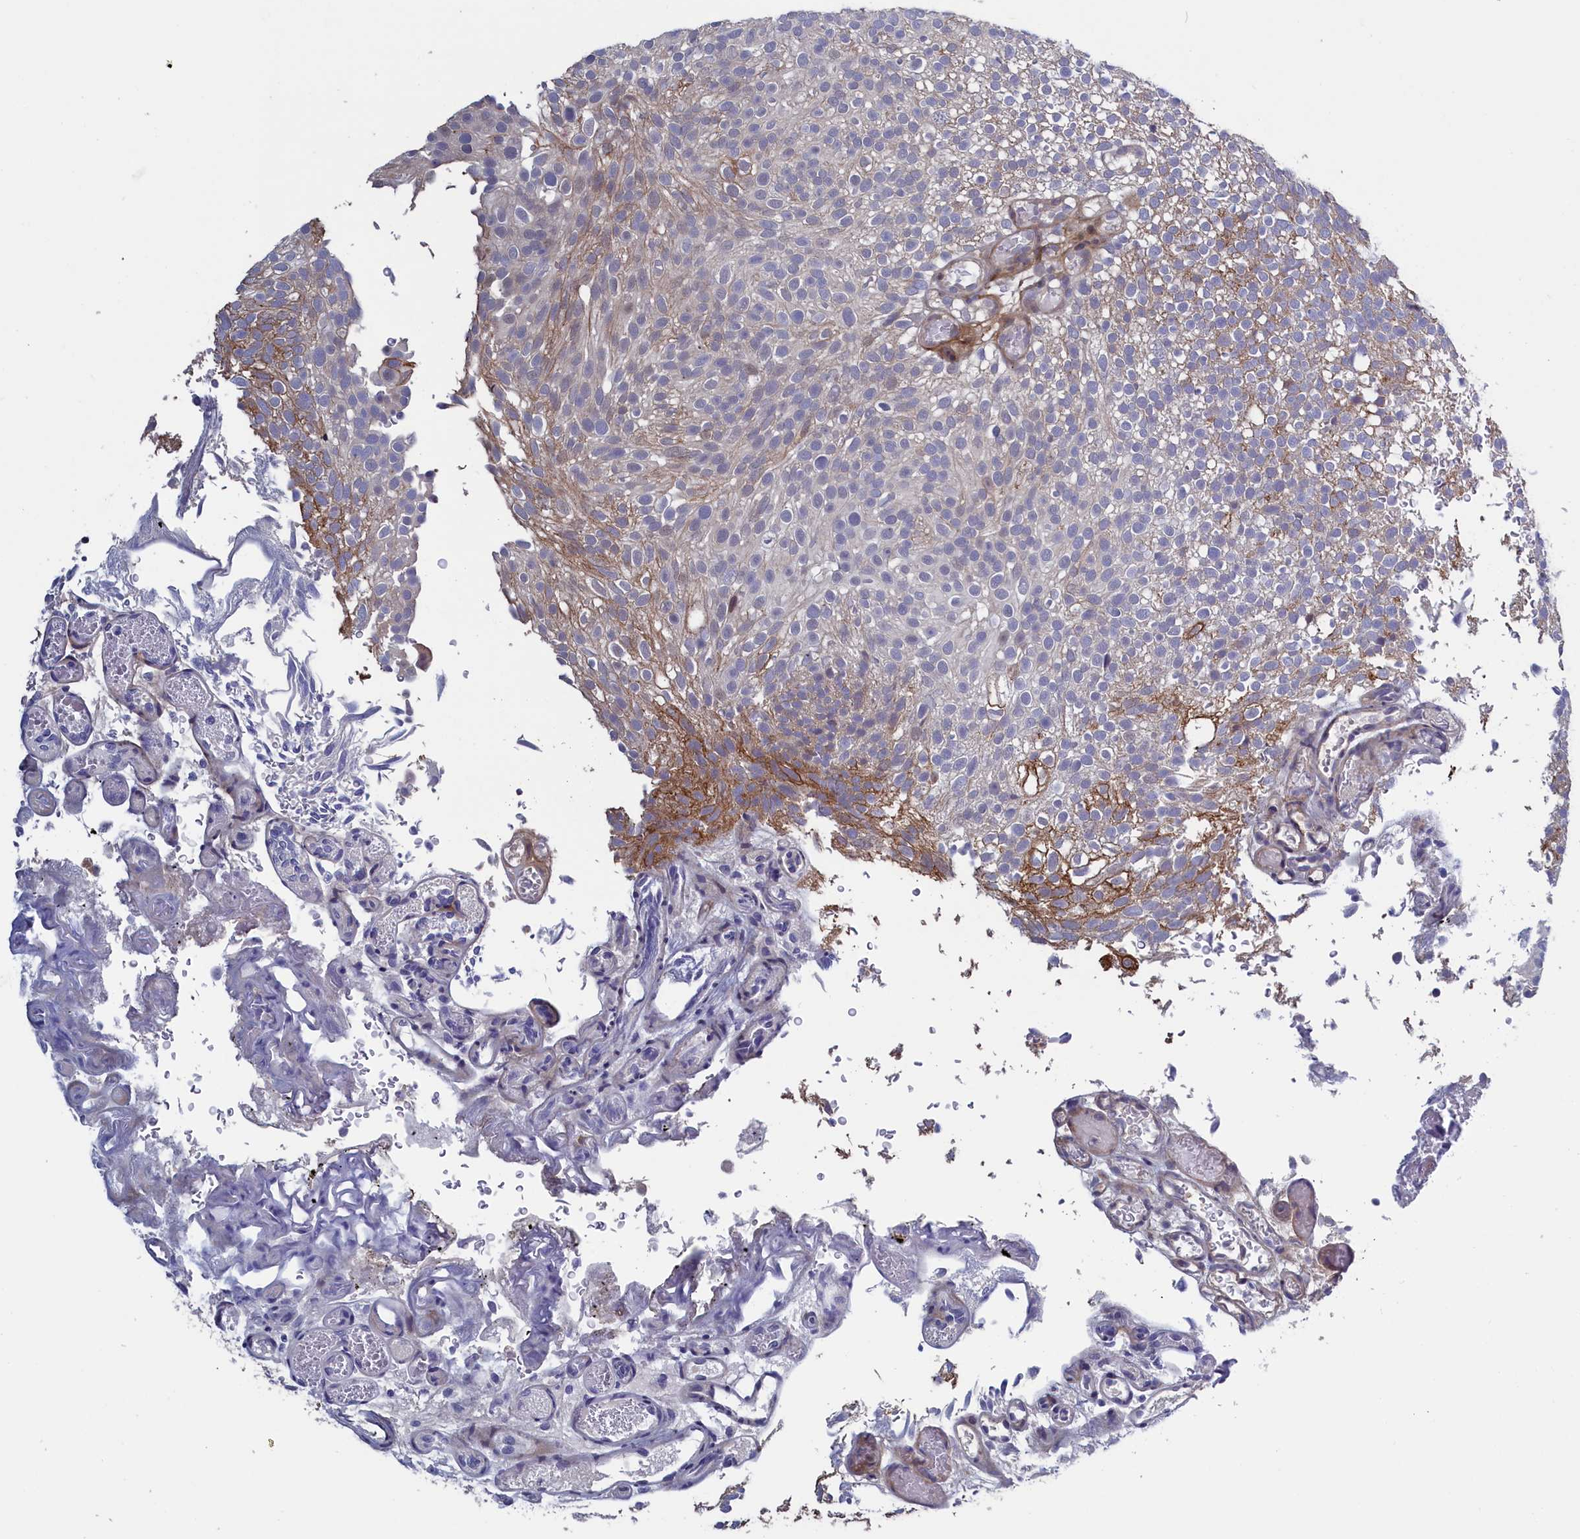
{"staining": {"intensity": "moderate", "quantity": "<25%", "location": "cytoplasmic/membranous"}, "tissue": "urothelial cancer", "cell_type": "Tumor cells", "image_type": "cancer", "snomed": [{"axis": "morphology", "description": "Urothelial carcinoma, Low grade"}, {"axis": "topography", "description": "Urinary bladder"}], "caption": "Urothelial cancer stained with a brown dye displays moderate cytoplasmic/membranous positive staining in about <25% of tumor cells.", "gene": "LSG1", "patient": {"sex": "male", "age": 78}}